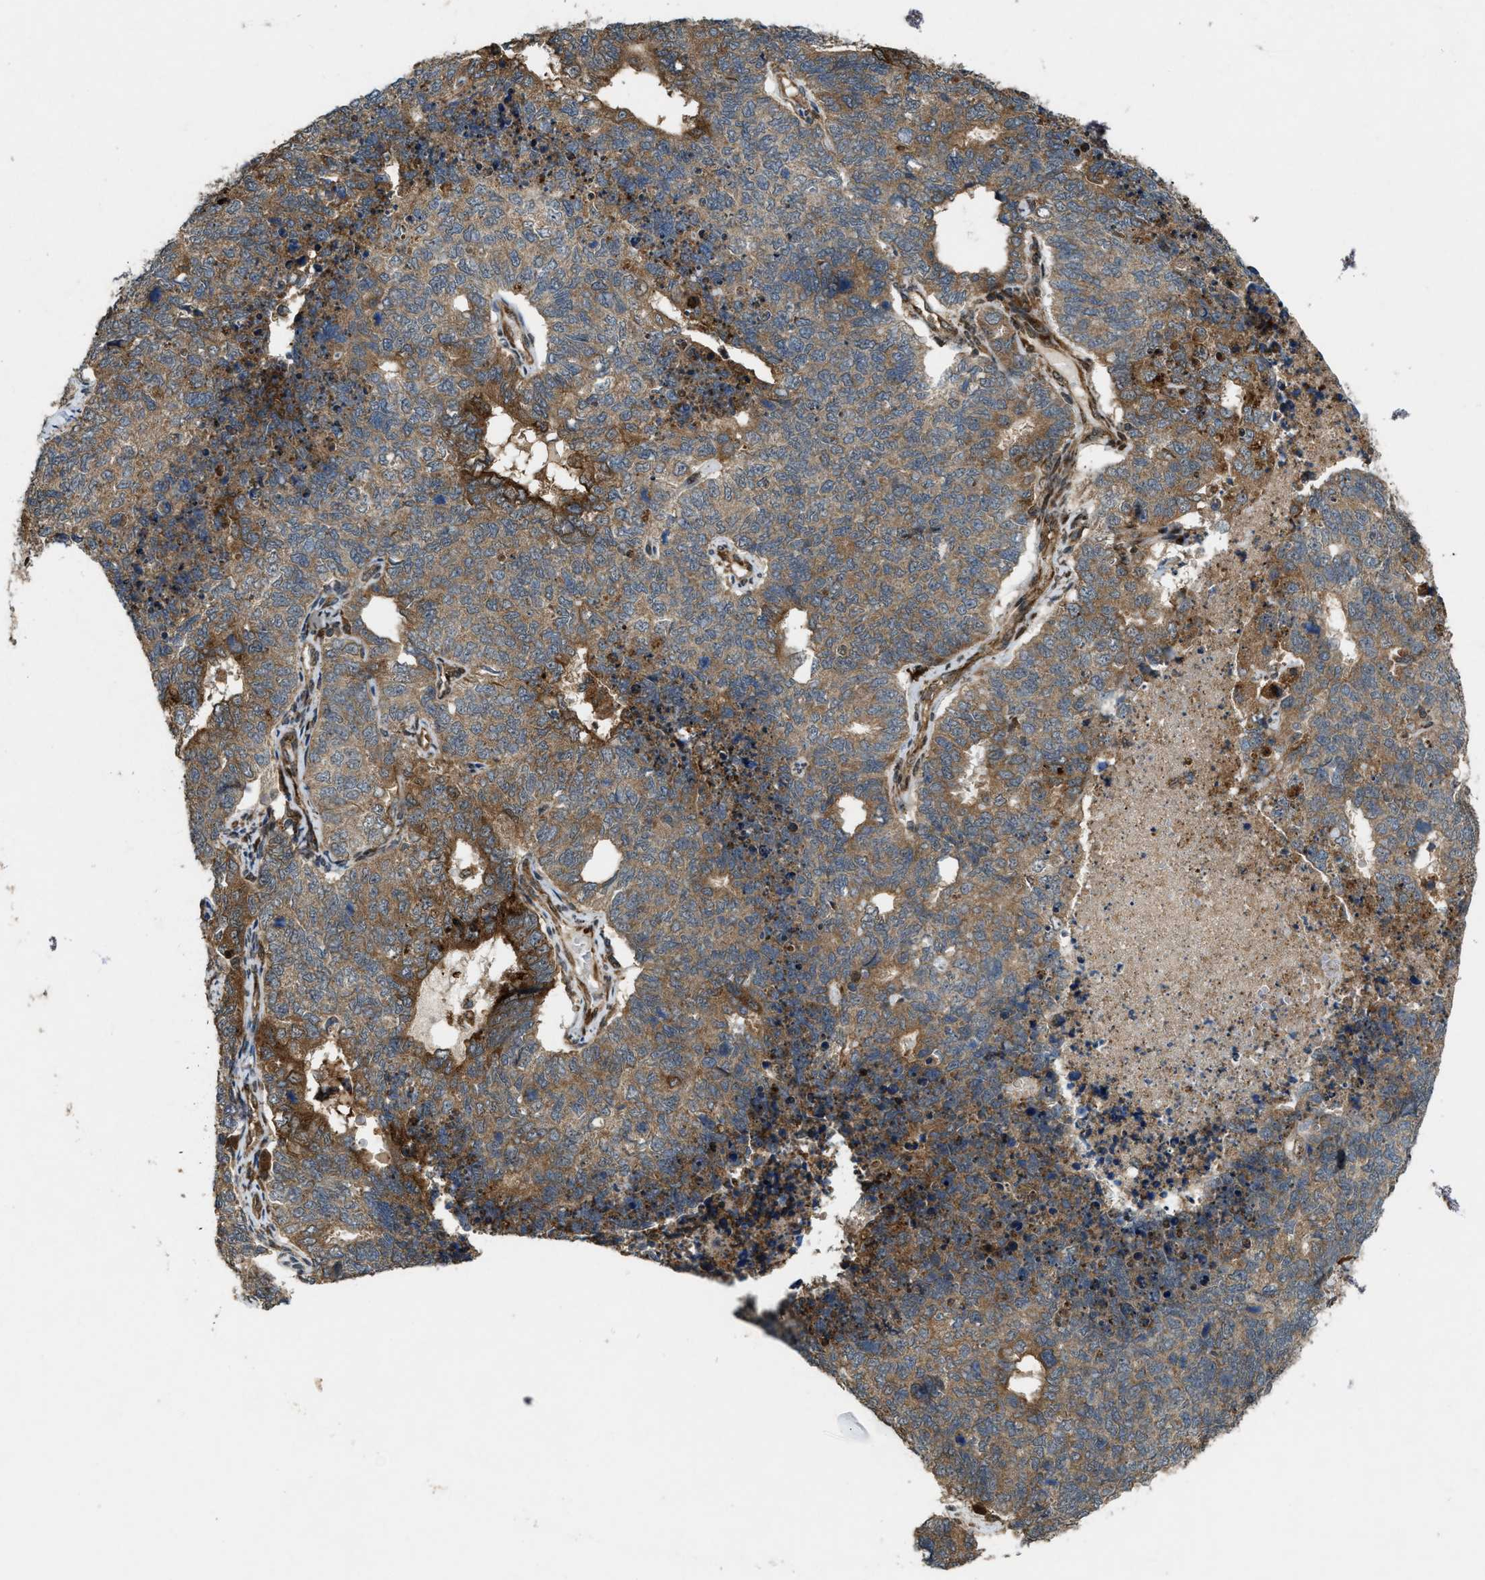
{"staining": {"intensity": "moderate", "quantity": ">75%", "location": "cytoplasmic/membranous"}, "tissue": "cervical cancer", "cell_type": "Tumor cells", "image_type": "cancer", "snomed": [{"axis": "morphology", "description": "Squamous cell carcinoma, NOS"}, {"axis": "topography", "description": "Cervix"}], "caption": "A brown stain highlights moderate cytoplasmic/membranous expression of a protein in squamous cell carcinoma (cervical) tumor cells. (DAB = brown stain, brightfield microscopy at high magnification).", "gene": "LRRC72", "patient": {"sex": "female", "age": 63}}